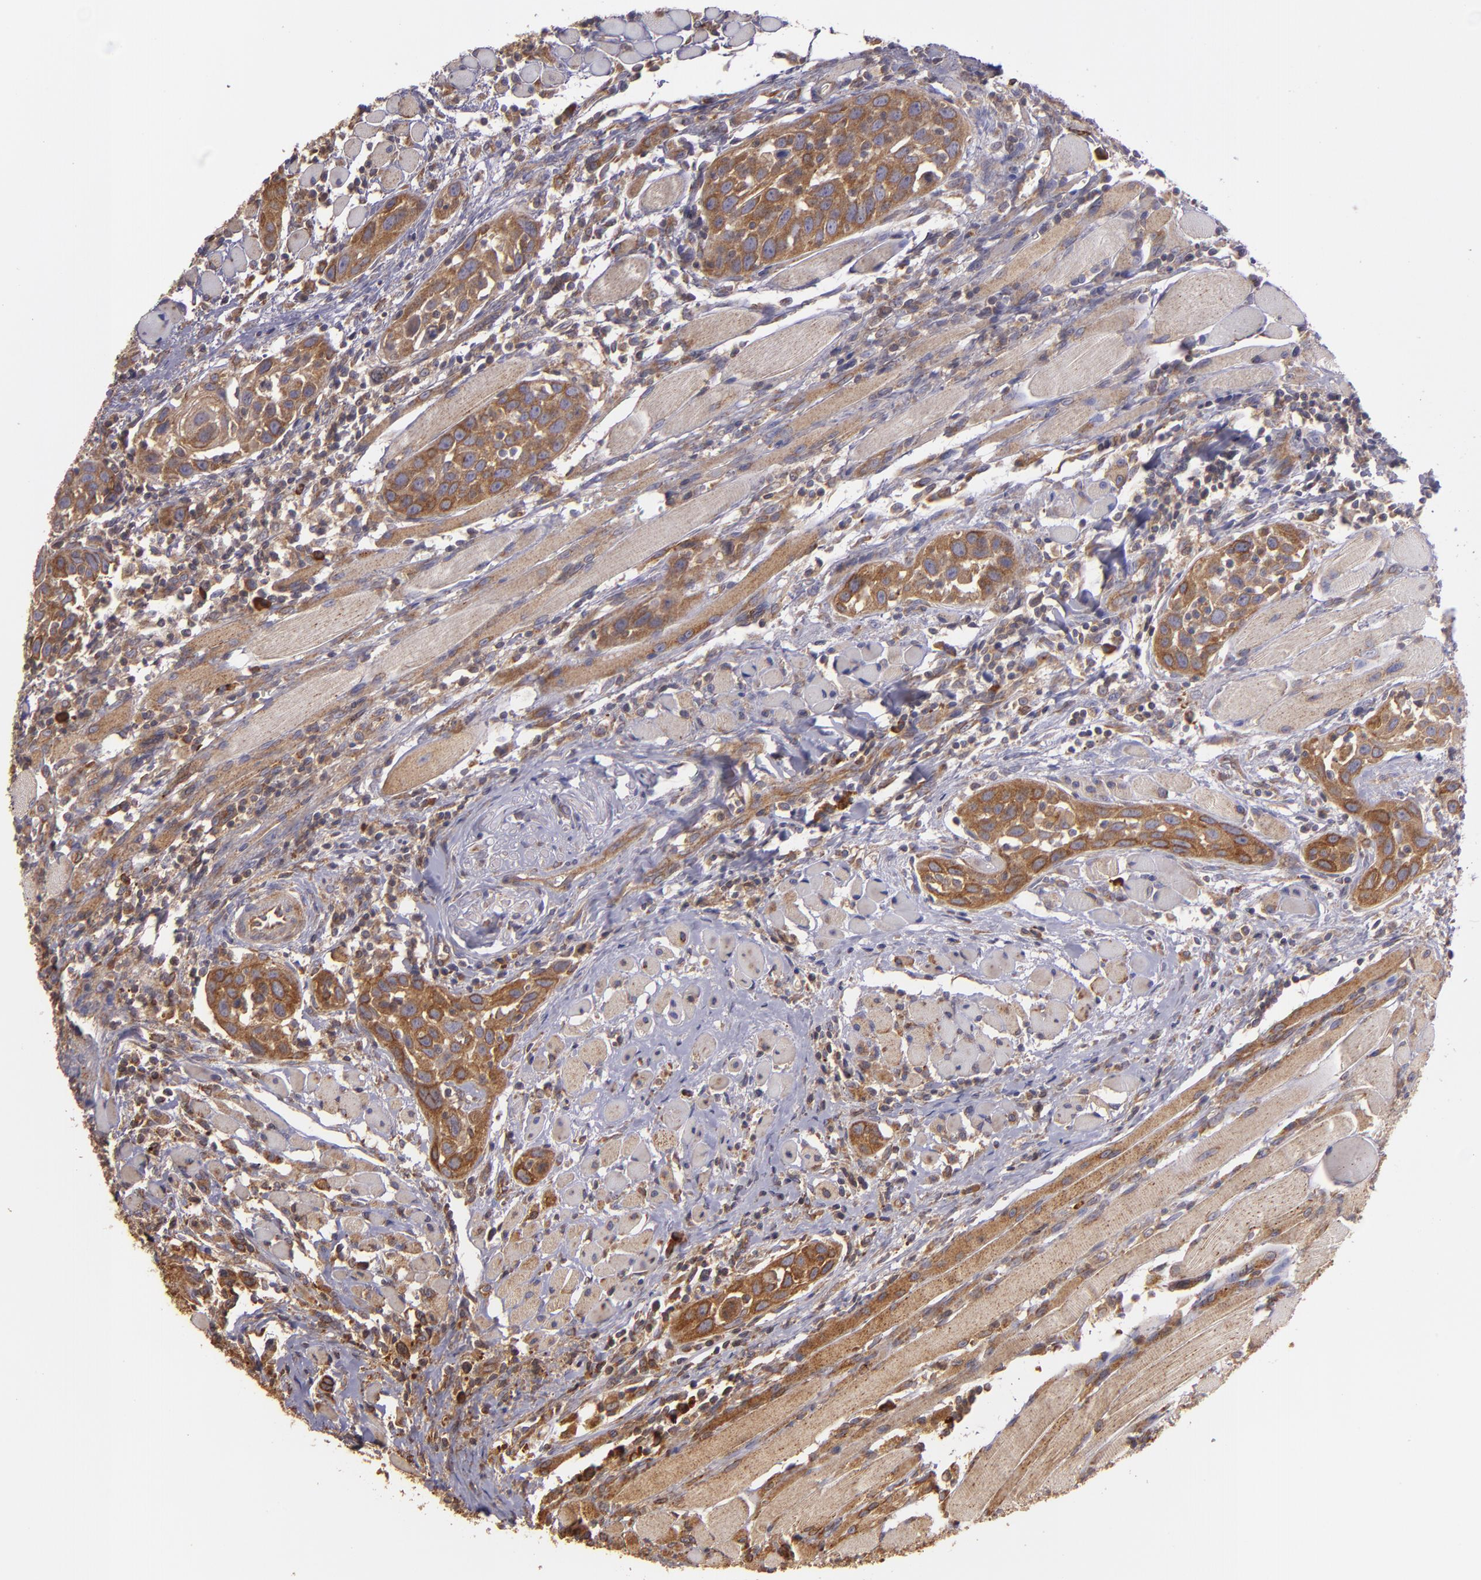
{"staining": {"intensity": "strong", "quantity": ">75%", "location": "cytoplasmic/membranous"}, "tissue": "head and neck cancer", "cell_type": "Tumor cells", "image_type": "cancer", "snomed": [{"axis": "morphology", "description": "Squamous cell carcinoma, NOS"}, {"axis": "topography", "description": "Oral tissue"}, {"axis": "topography", "description": "Head-Neck"}], "caption": "Immunohistochemistry of human head and neck squamous cell carcinoma displays high levels of strong cytoplasmic/membranous positivity in approximately >75% of tumor cells. The protein is stained brown, and the nuclei are stained in blue (DAB (3,3'-diaminobenzidine) IHC with brightfield microscopy, high magnification).", "gene": "ECE1", "patient": {"sex": "female", "age": 50}}